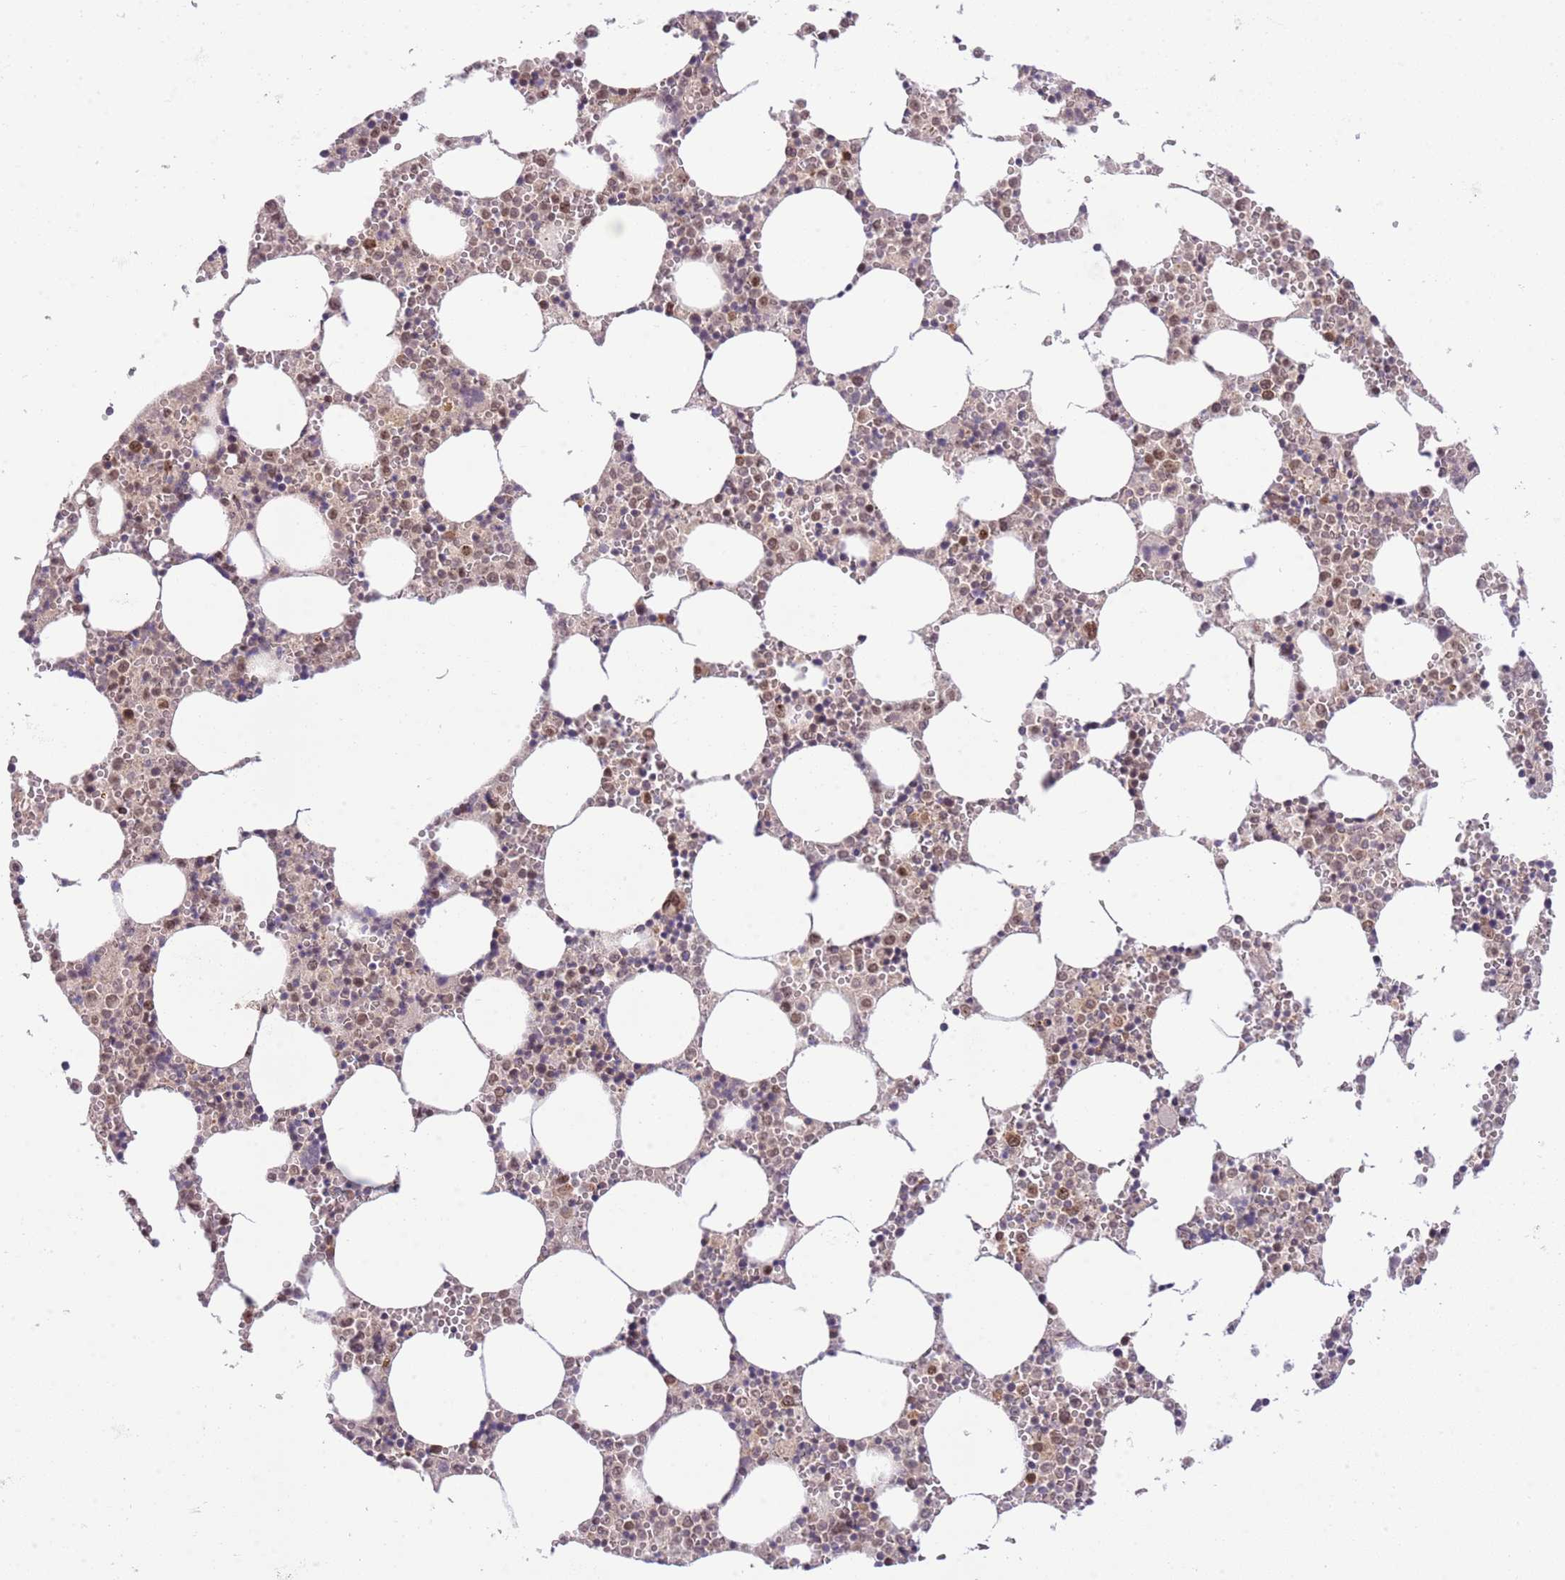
{"staining": {"intensity": "weak", "quantity": "<25%", "location": "nuclear"}, "tissue": "bone marrow", "cell_type": "Hematopoietic cells", "image_type": "normal", "snomed": [{"axis": "morphology", "description": "Normal tissue, NOS"}, {"axis": "topography", "description": "Bone marrow"}], "caption": "Immunohistochemistry image of unremarkable bone marrow stained for a protein (brown), which shows no positivity in hematopoietic cells. Brightfield microscopy of immunohistochemistry stained with DAB (brown) and hematoxylin (blue), captured at high magnification.", "gene": "CHD1", "patient": {"sex": "female", "age": 64}}